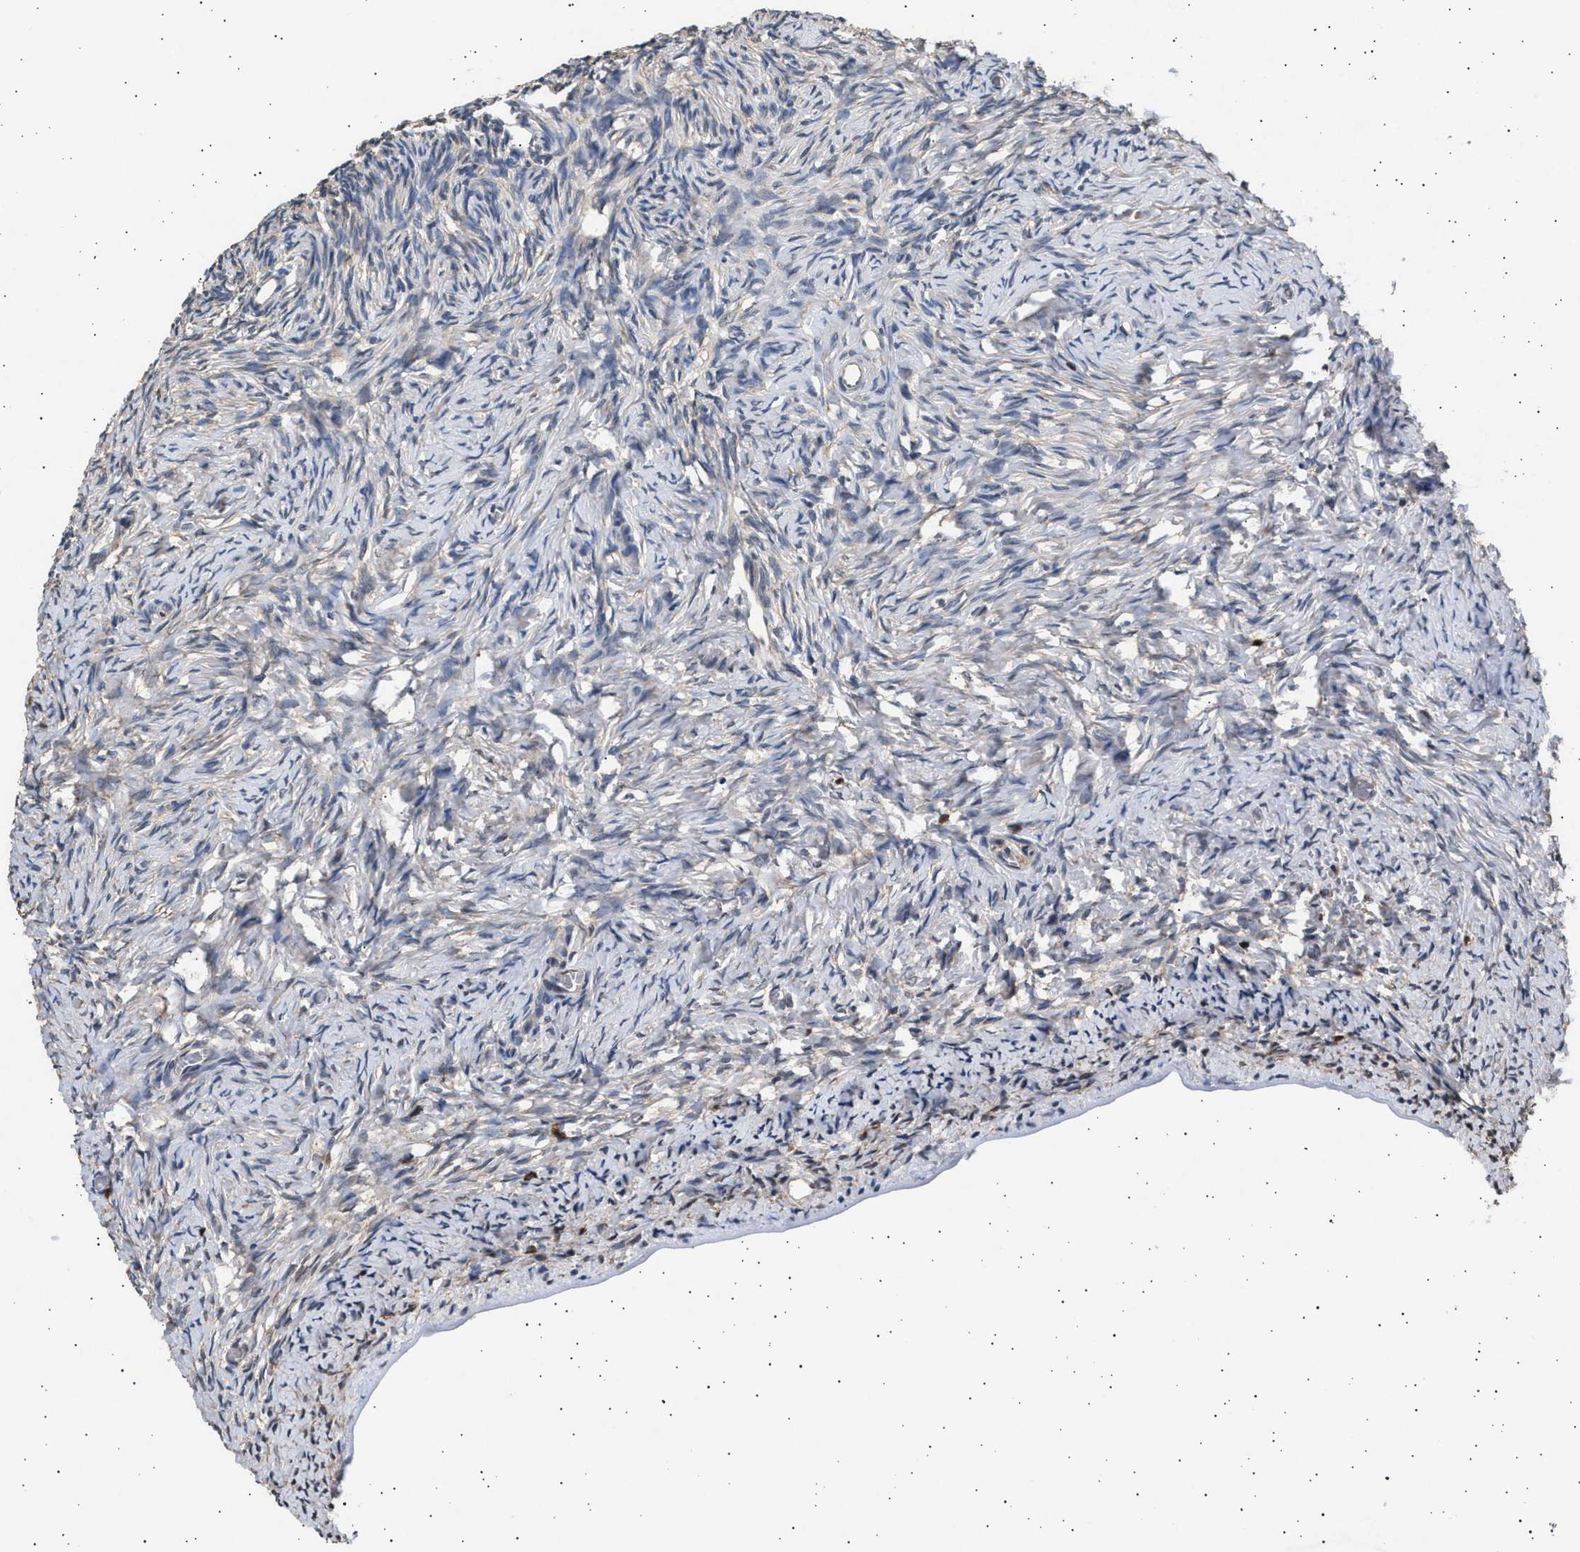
{"staining": {"intensity": "negative", "quantity": "none", "location": "none"}, "tissue": "ovary", "cell_type": "Follicle cells", "image_type": "normal", "snomed": [{"axis": "morphology", "description": "Normal tissue, NOS"}, {"axis": "topography", "description": "Ovary"}], "caption": "Ovary stained for a protein using immunohistochemistry (IHC) displays no expression follicle cells.", "gene": "GRAP2", "patient": {"sex": "female", "age": 27}}